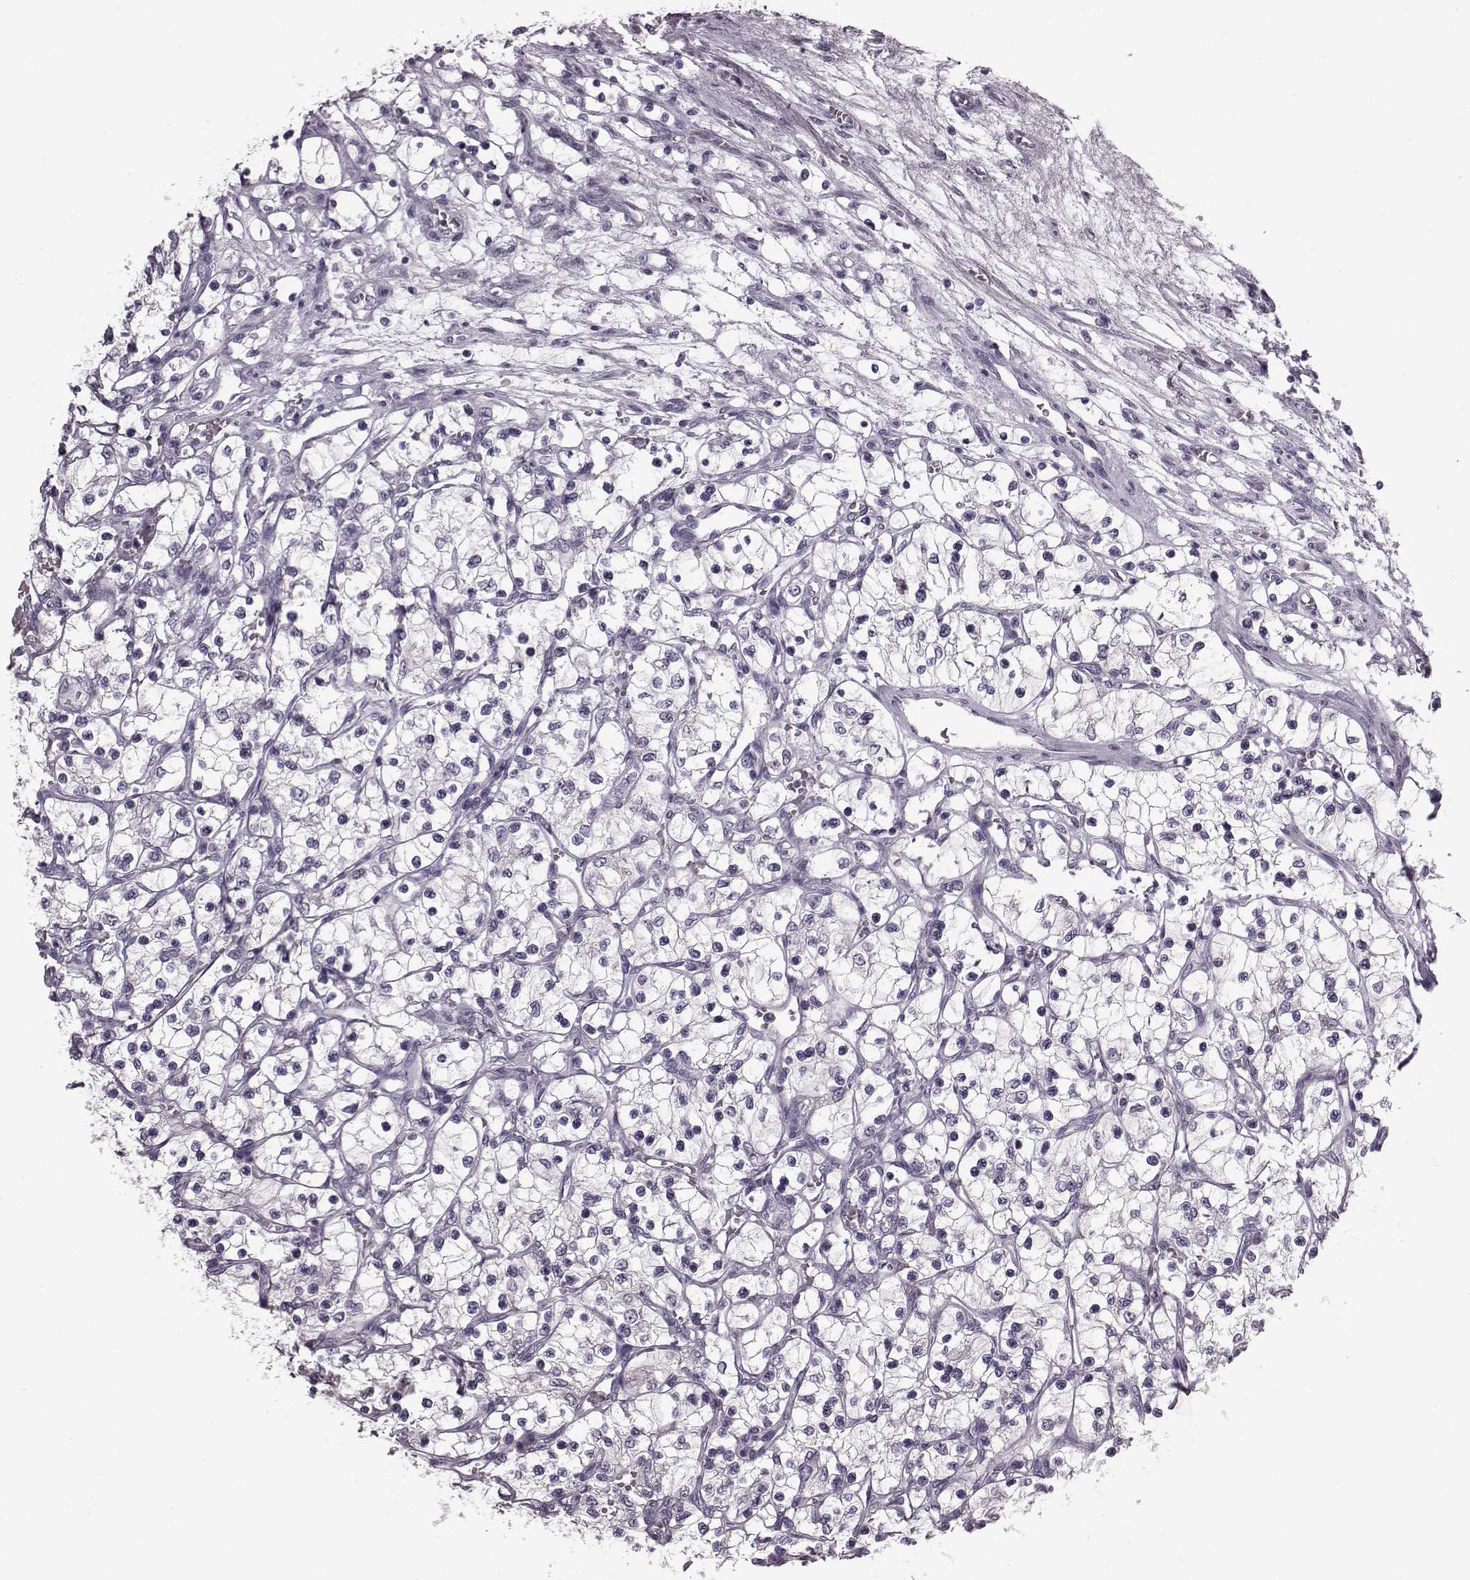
{"staining": {"intensity": "negative", "quantity": "none", "location": "none"}, "tissue": "renal cancer", "cell_type": "Tumor cells", "image_type": "cancer", "snomed": [{"axis": "morphology", "description": "Adenocarcinoma, NOS"}, {"axis": "topography", "description": "Kidney"}], "caption": "Tumor cells are negative for protein expression in human renal cancer (adenocarcinoma).", "gene": "JSRP1", "patient": {"sex": "female", "age": 69}}